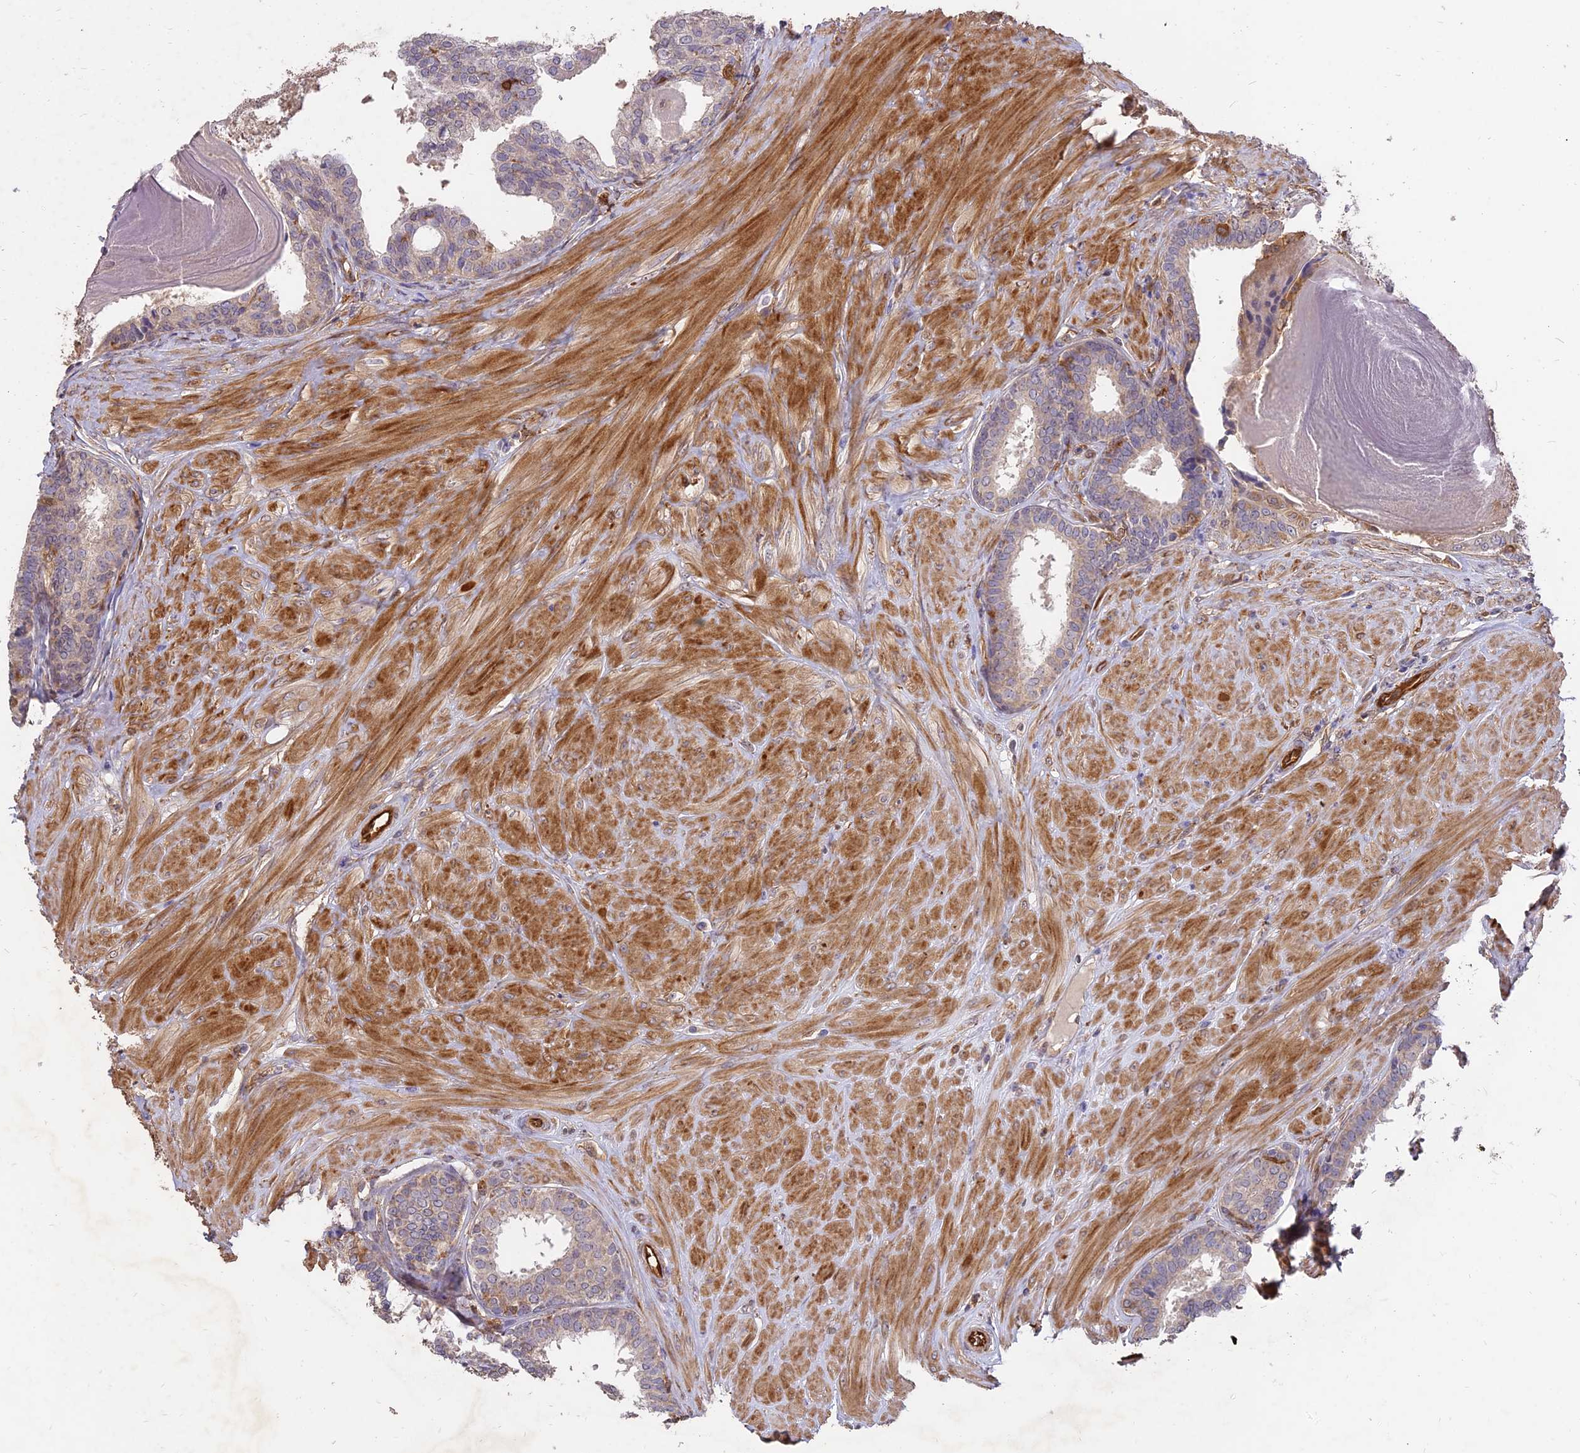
{"staining": {"intensity": "weak", "quantity": "25%-75%", "location": "cytoplasmic/membranous"}, "tissue": "prostate cancer", "cell_type": "Tumor cells", "image_type": "cancer", "snomed": [{"axis": "morphology", "description": "Adenocarcinoma, High grade"}, {"axis": "topography", "description": "Prostate"}], "caption": "A low amount of weak cytoplasmic/membranous positivity is appreciated in approximately 25%-75% of tumor cells in prostate adenocarcinoma (high-grade) tissue.", "gene": "SAC3D1", "patient": {"sex": "male", "age": 62}}